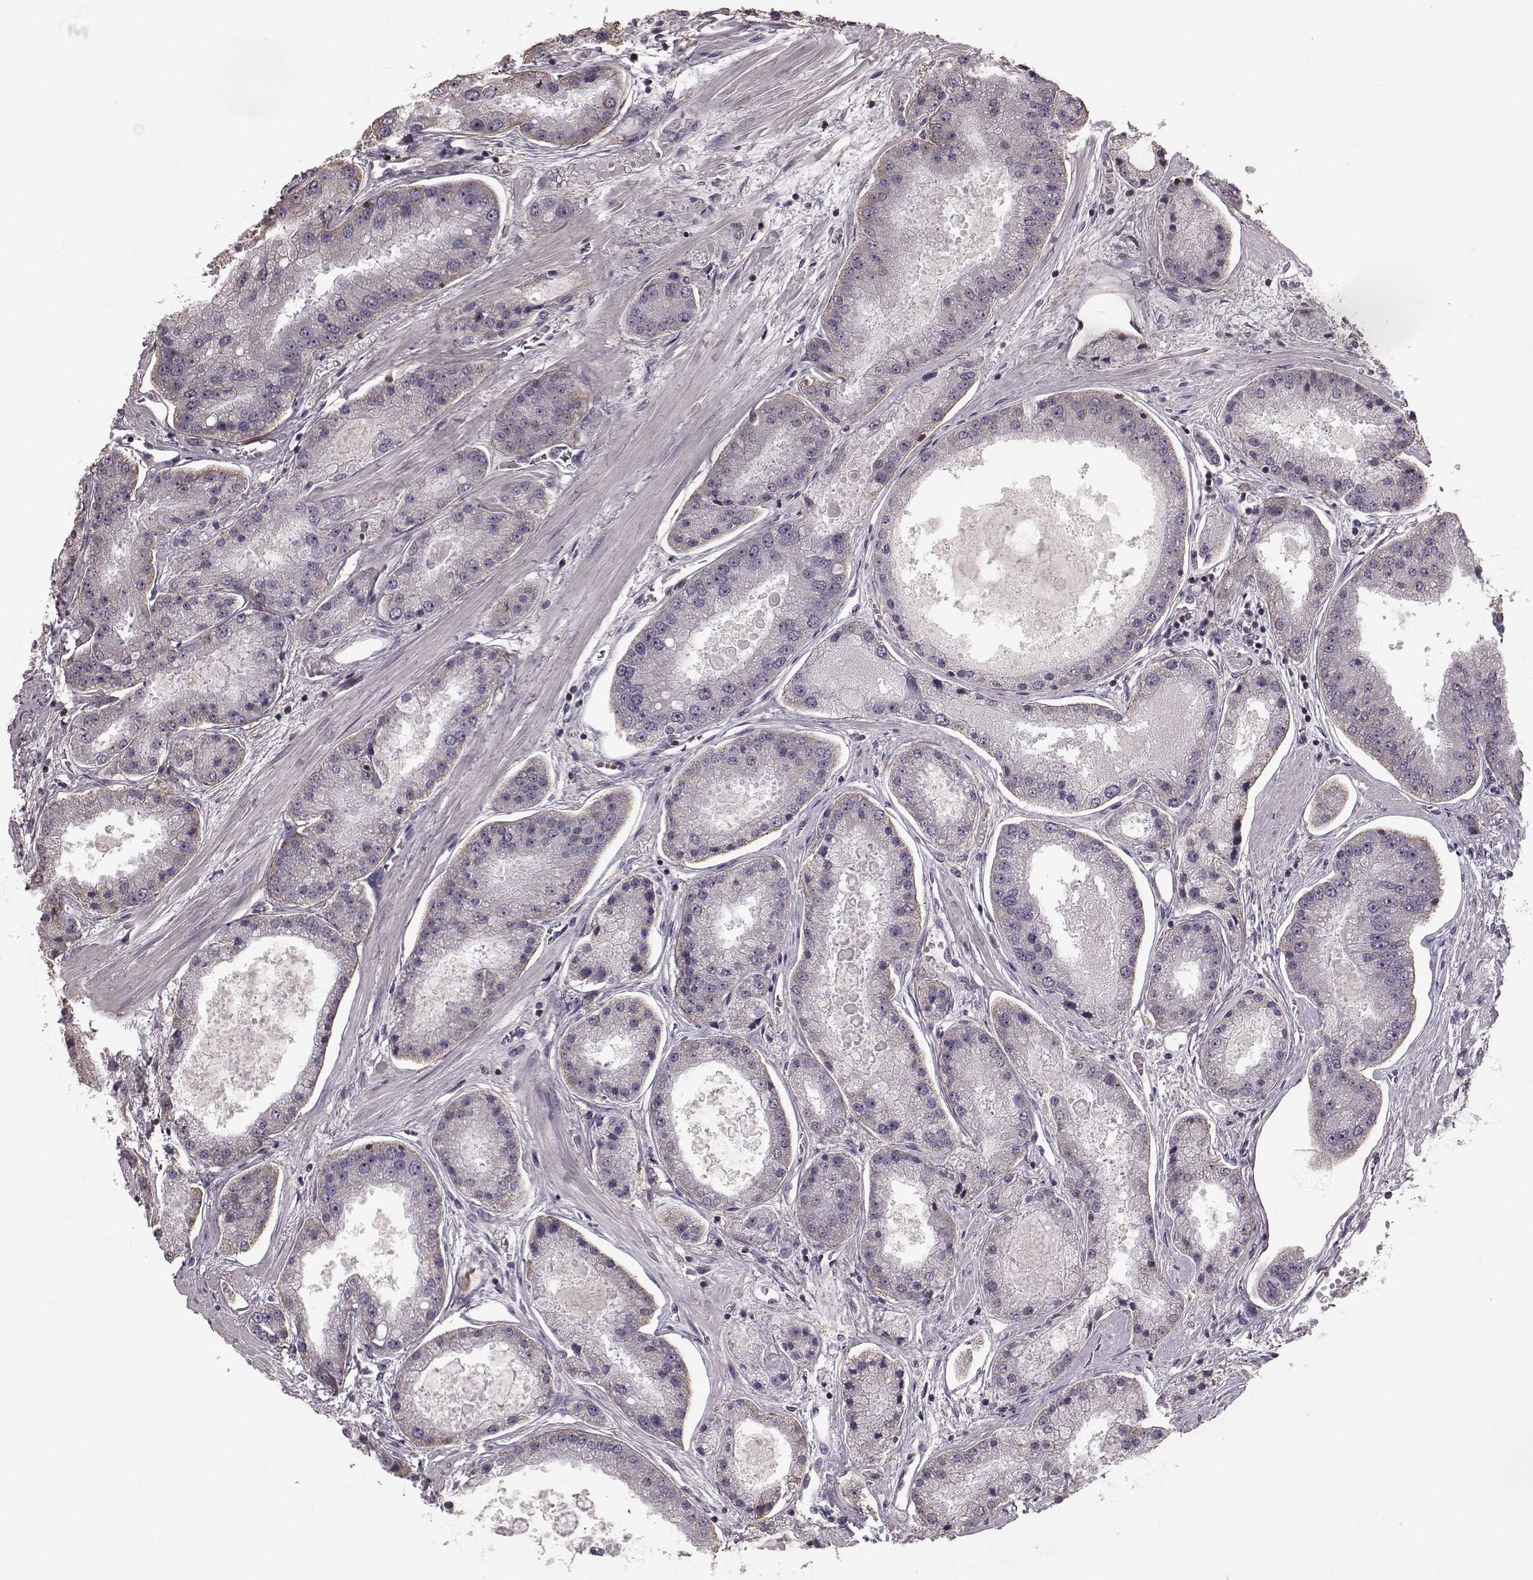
{"staining": {"intensity": "weak", "quantity": "<25%", "location": "cytoplasmic/membranous"}, "tissue": "prostate cancer", "cell_type": "Tumor cells", "image_type": "cancer", "snomed": [{"axis": "morphology", "description": "Adenocarcinoma, High grade"}, {"axis": "topography", "description": "Prostate"}], "caption": "Image shows no protein expression in tumor cells of prostate cancer tissue.", "gene": "PDCD1", "patient": {"sex": "male", "age": 67}}